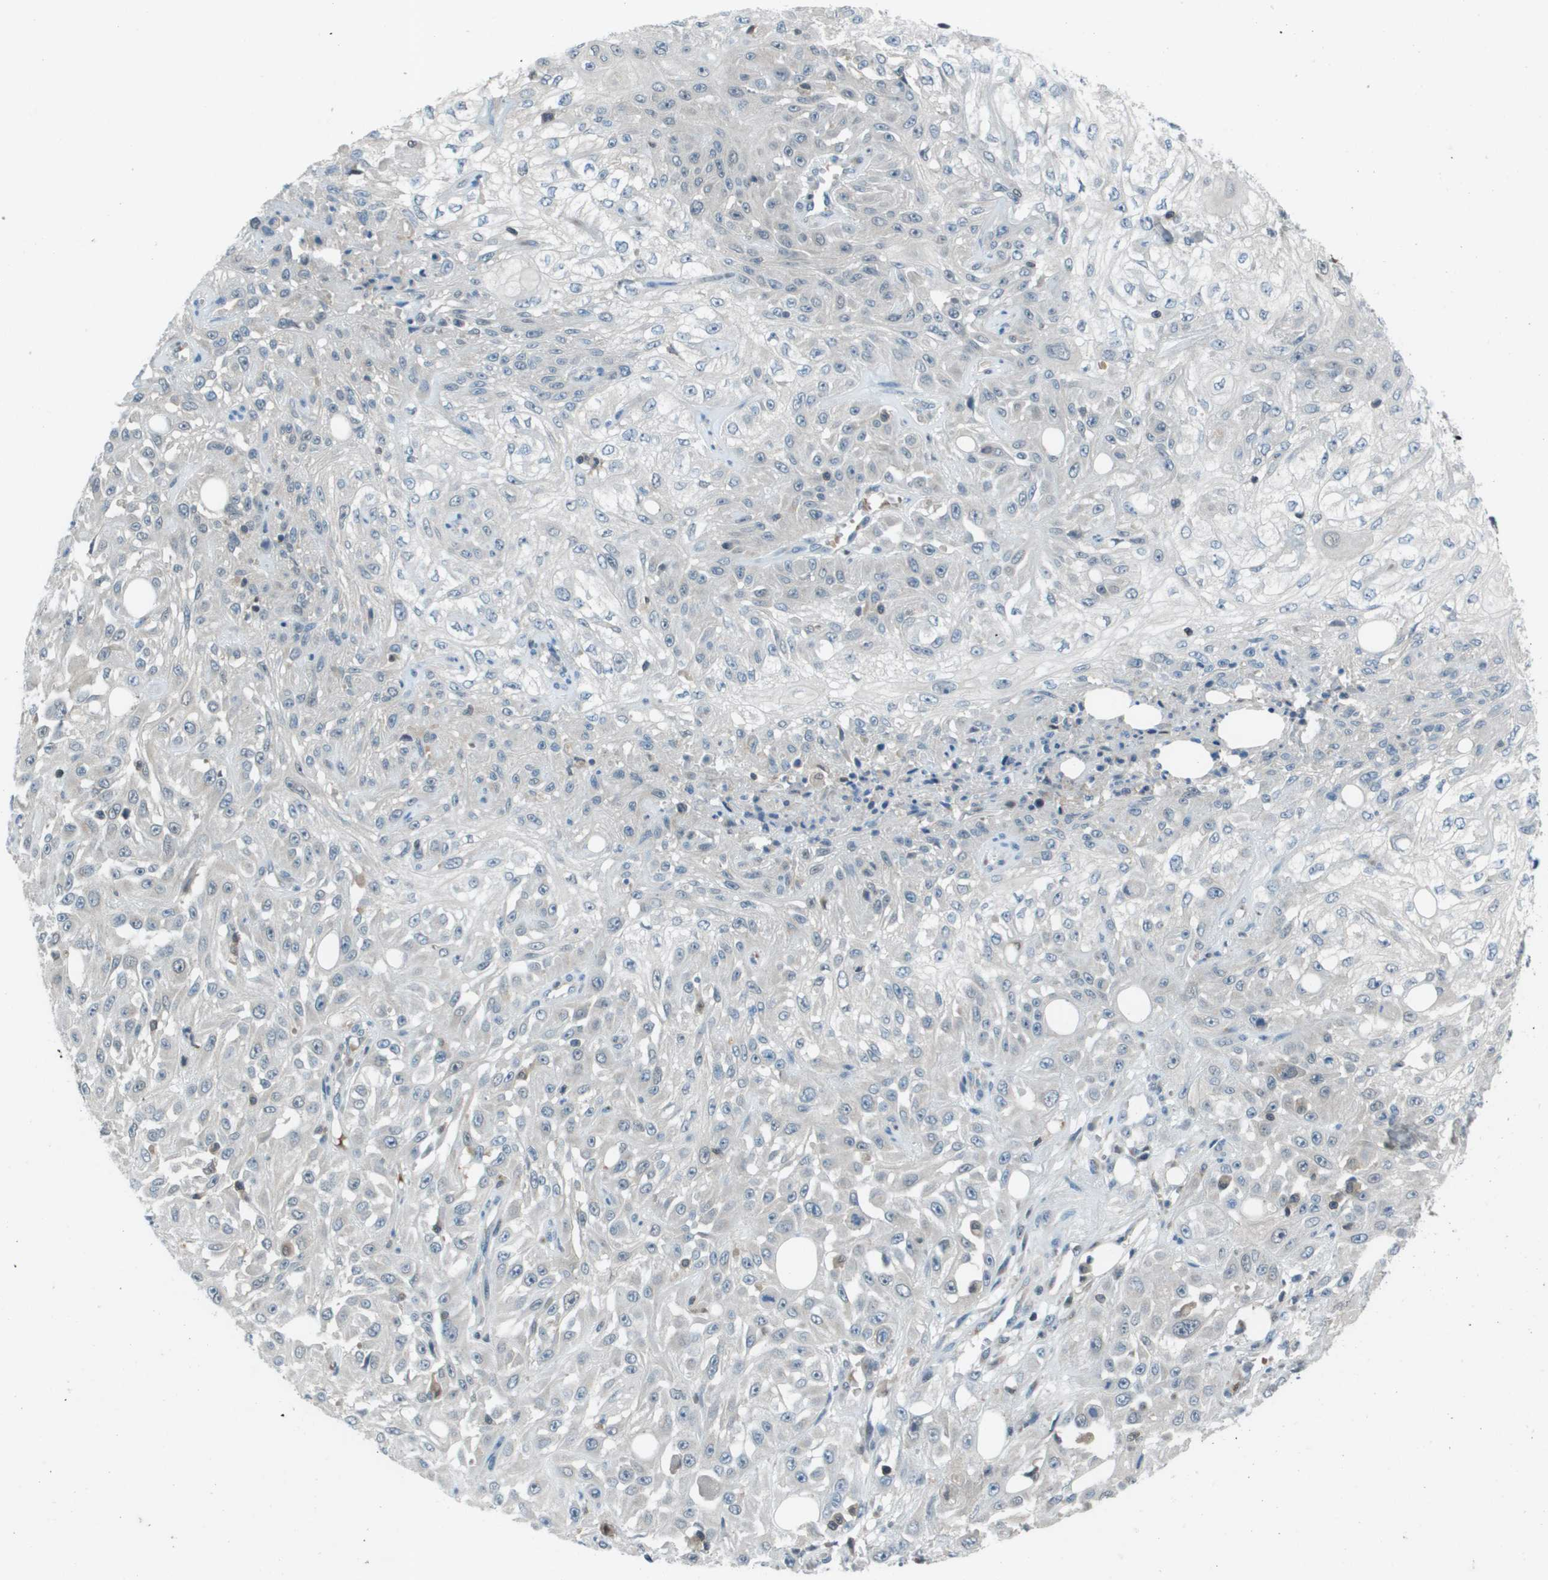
{"staining": {"intensity": "negative", "quantity": "none", "location": "none"}, "tissue": "skin cancer", "cell_type": "Tumor cells", "image_type": "cancer", "snomed": [{"axis": "morphology", "description": "Squamous cell carcinoma, NOS"}, {"axis": "morphology", "description": "Squamous cell carcinoma, metastatic, NOS"}, {"axis": "topography", "description": "Skin"}, {"axis": "topography", "description": "Lymph node"}], "caption": "This is an IHC micrograph of human squamous cell carcinoma (skin). There is no staining in tumor cells.", "gene": "CAMK4", "patient": {"sex": "male", "age": 75}}